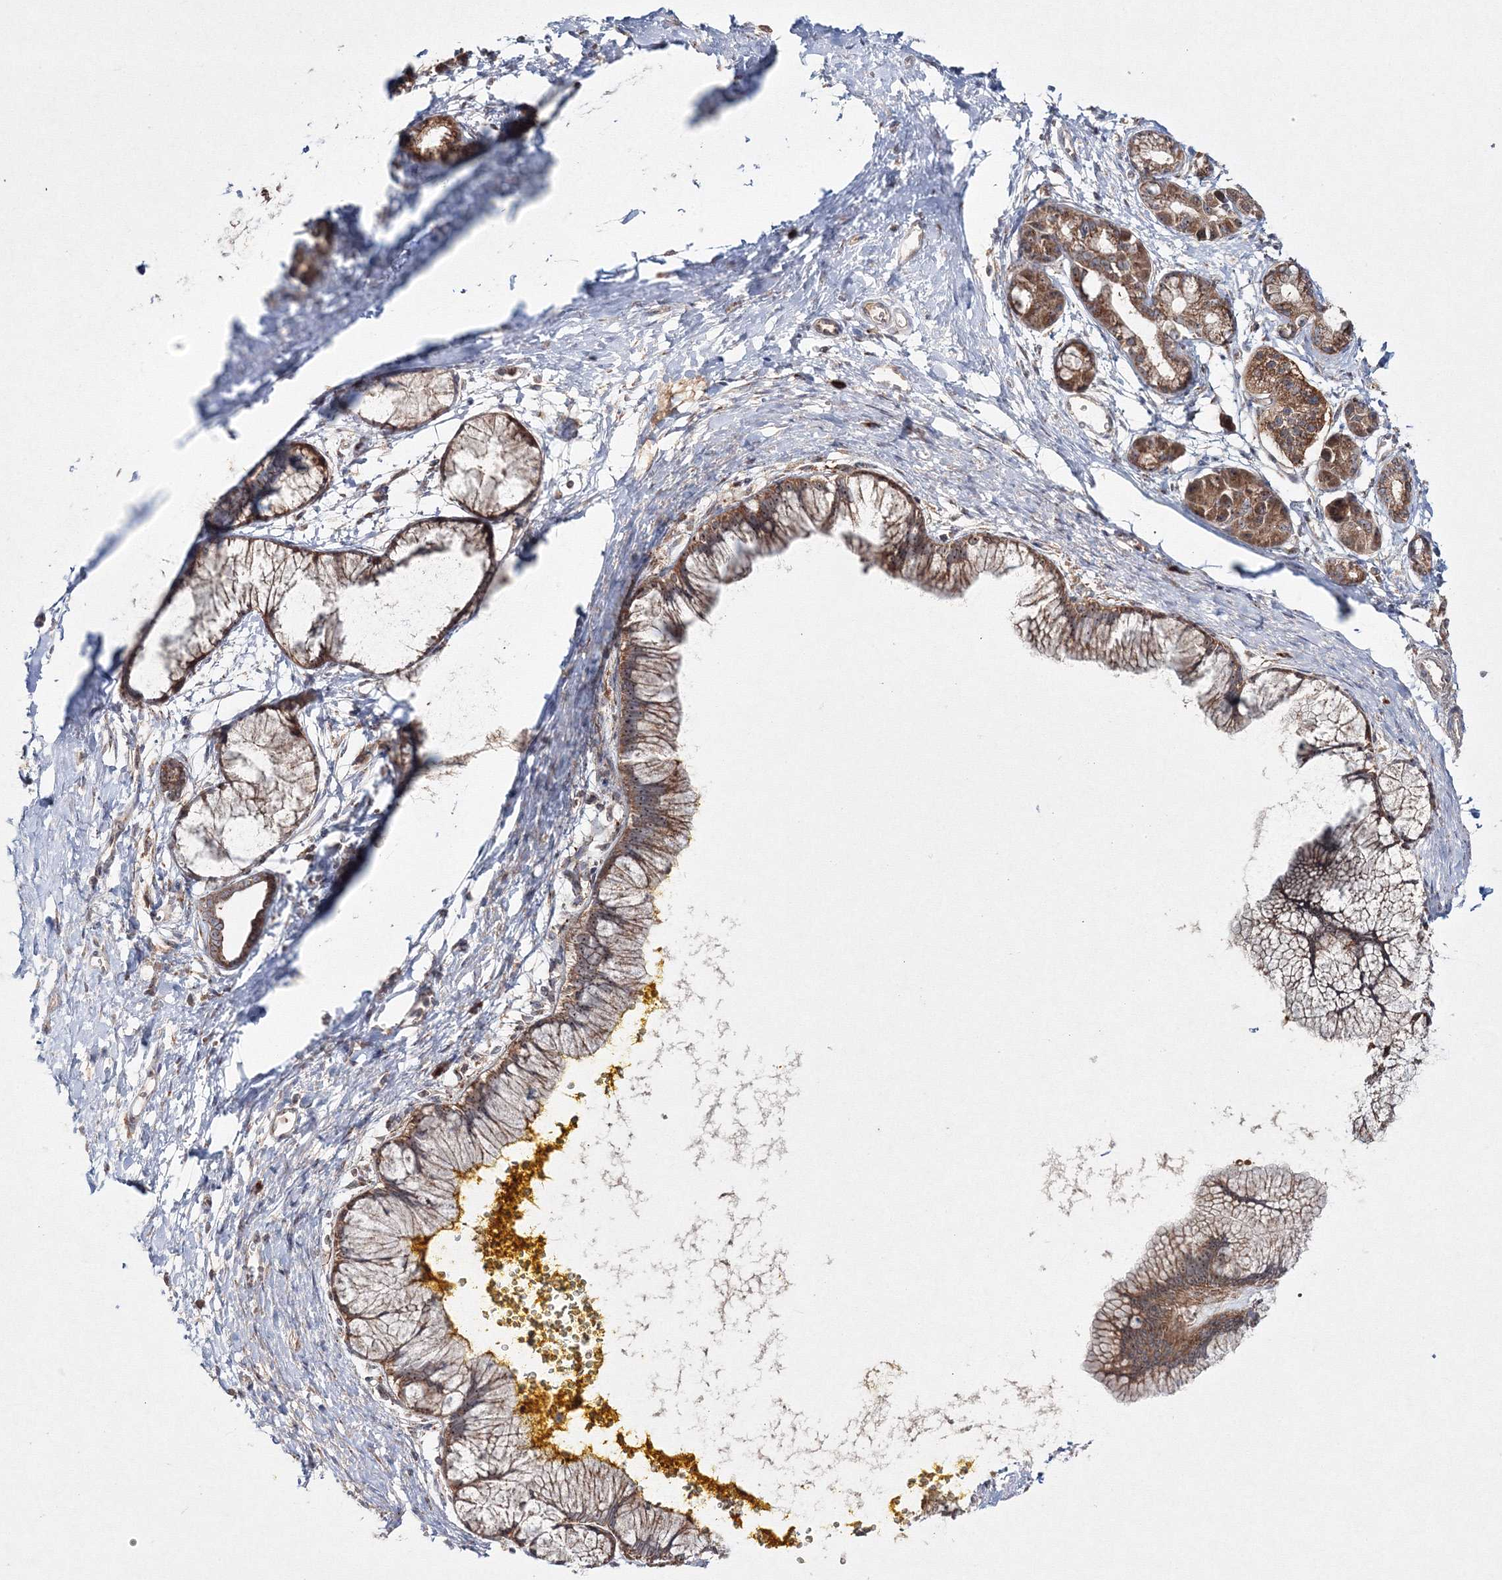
{"staining": {"intensity": "strong", "quantity": ">75%", "location": "cytoplasmic/membranous"}, "tissue": "pancreatic cancer", "cell_type": "Tumor cells", "image_type": "cancer", "snomed": [{"axis": "morphology", "description": "Adenocarcinoma, NOS"}, {"axis": "topography", "description": "Pancreas"}], "caption": "Strong cytoplasmic/membranous positivity is appreciated in about >75% of tumor cells in pancreatic cancer (adenocarcinoma).", "gene": "PEX13", "patient": {"sex": "male", "age": 58}}